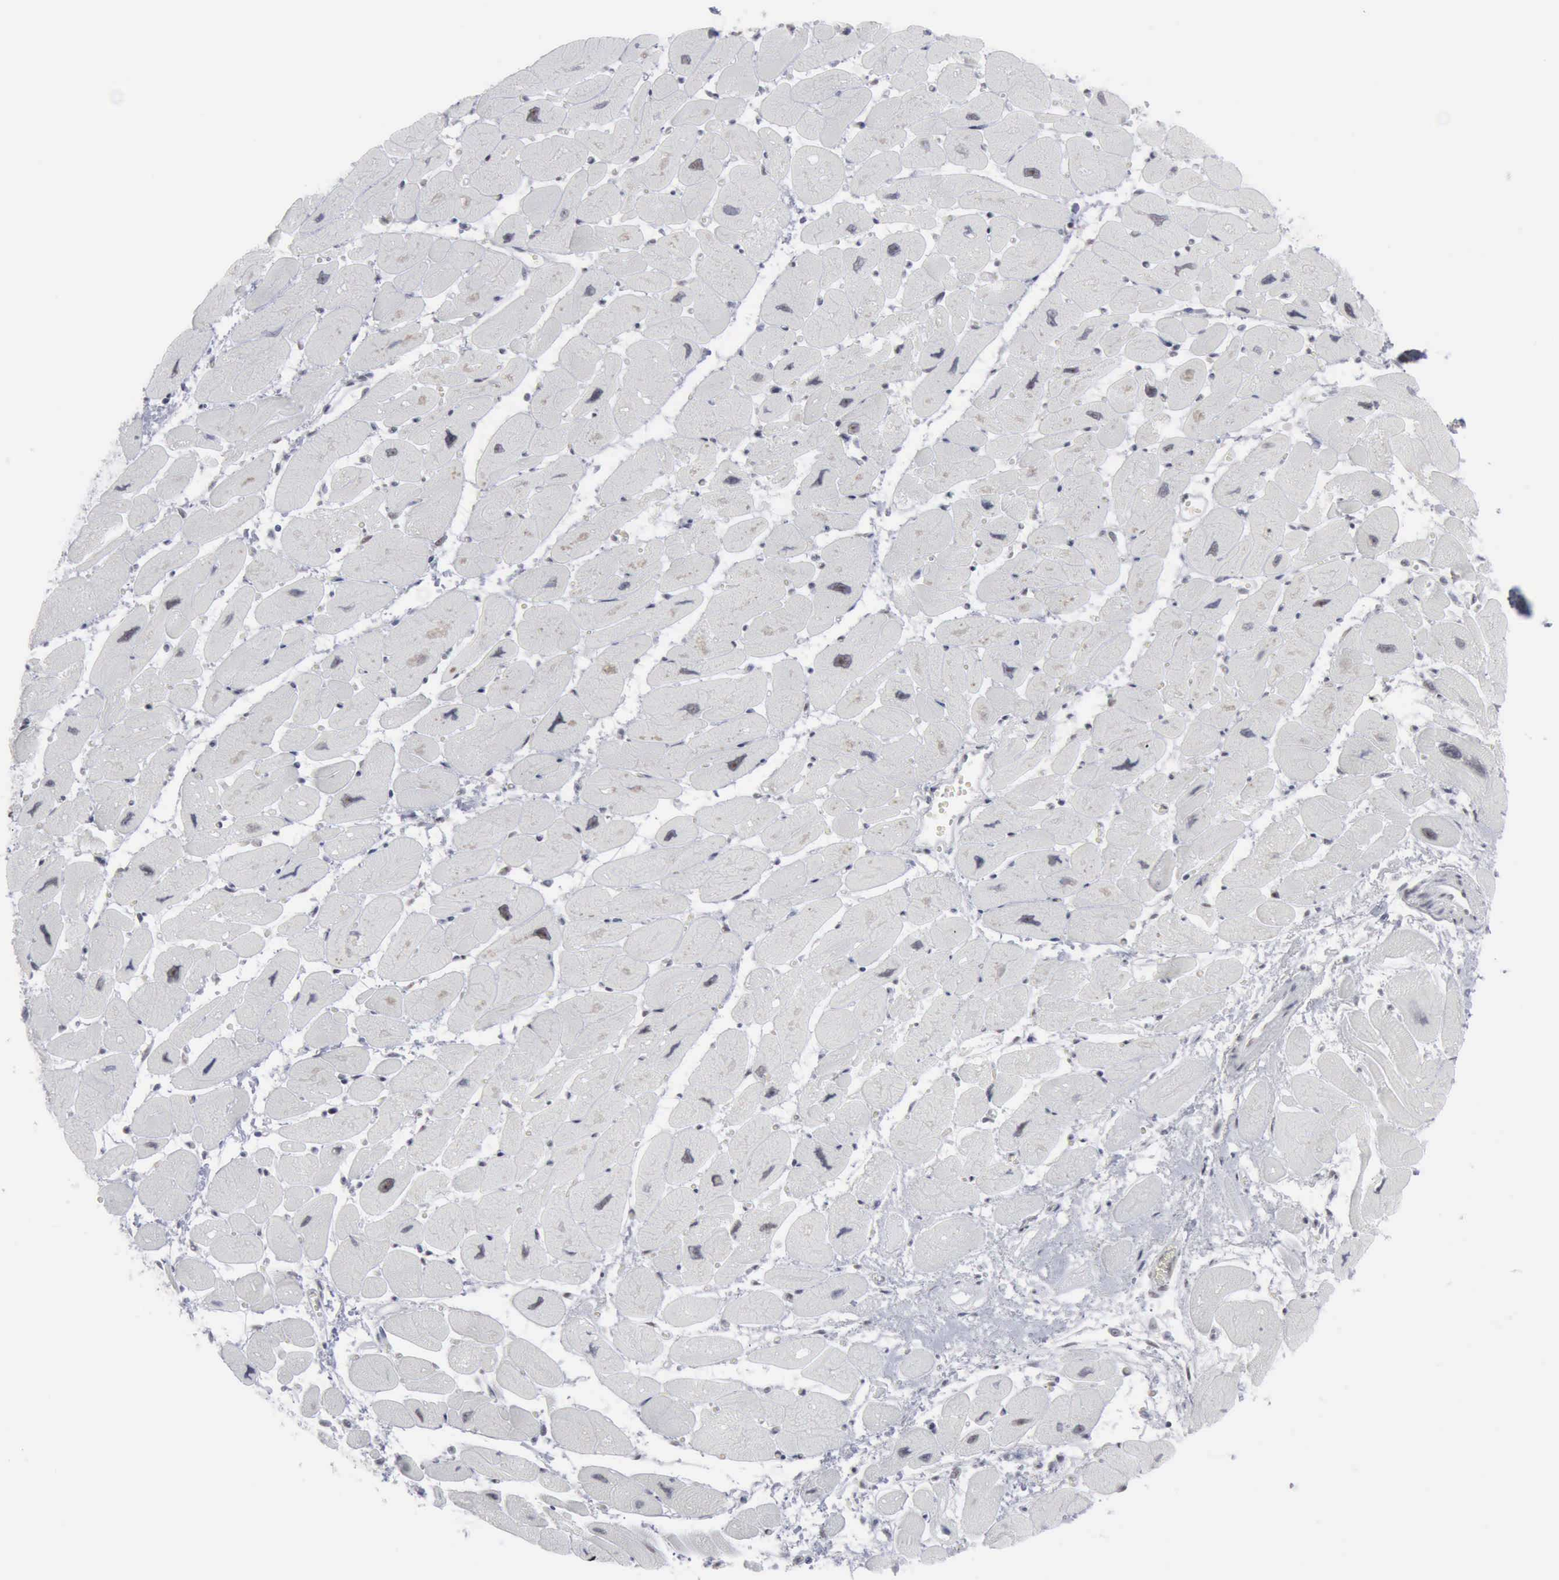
{"staining": {"intensity": "moderate", "quantity": ">75%", "location": "nuclear"}, "tissue": "heart muscle", "cell_type": "Cardiomyocytes", "image_type": "normal", "snomed": [{"axis": "morphology", "description": "Normal tissue, NOS"}, {"axis": "topography", "description": "Heart"}], "caption": "About >75% of cardiomyocytes in unremarkable human heart muscle reveal moderate nuclear protein positivity as visualized by brown immunohistochemical staining.", "gene": "XPA", "patient": {"sex": "female", "age": 54}}